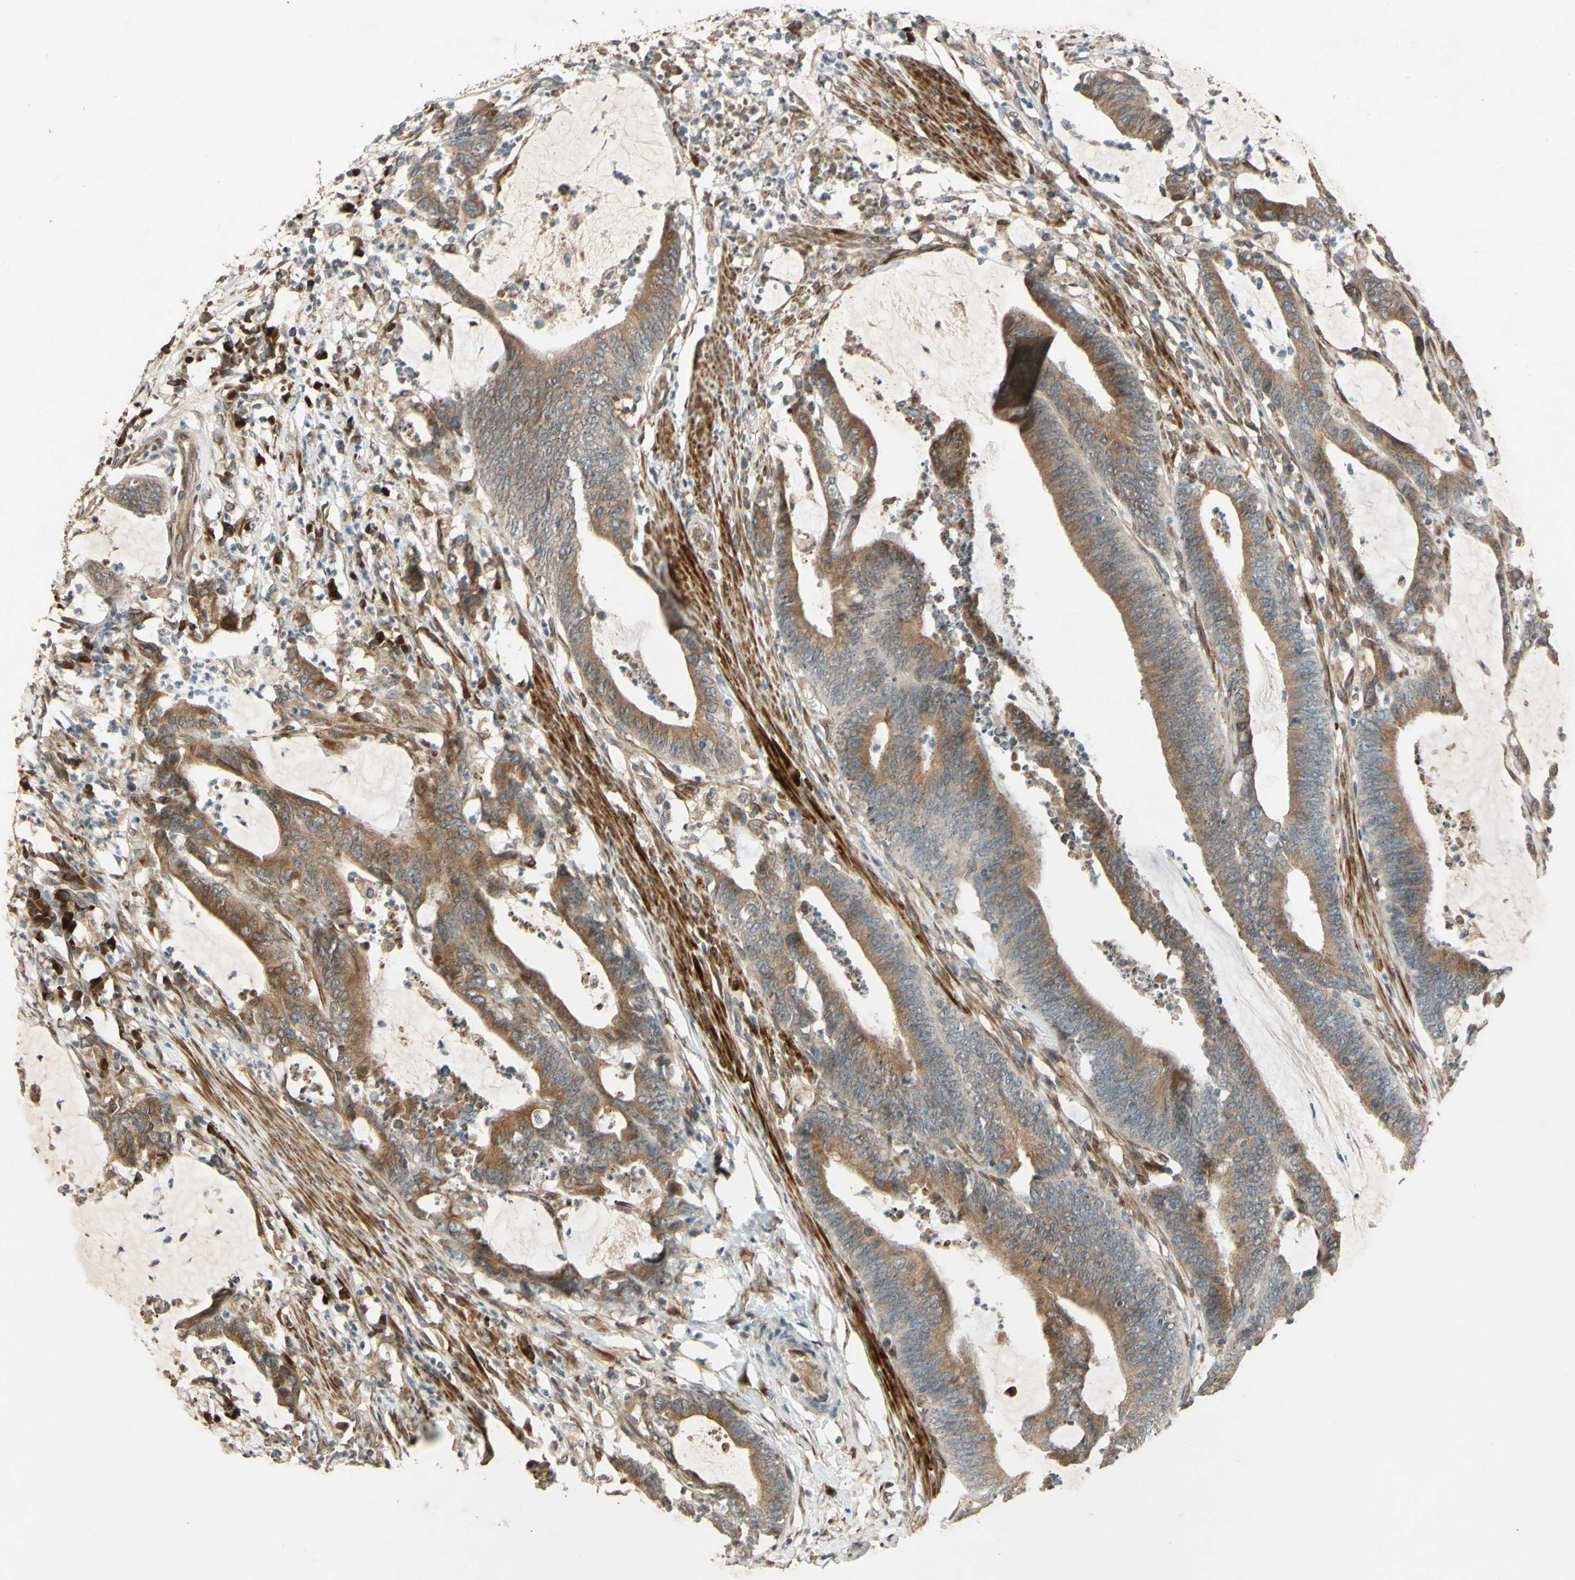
{"staining": {"intensity": "moderate", "quantity": "25%-75%", "location": "cytoplasmic/membranous,nuclear"}, "tissue": "colorectal cancer", "cell_type": "Tumor cells", "image_type": "cancer", "snomed": [{"axis": "morphology", "description": "Adenocarcinoma, NOS"}, {"axis": "topography", "description": "Rectum"}], "caption": "Moderate cytoplasmic/membranous and nuclear protein staining is identified in approximately 25%-75% of tumor cells in colorectal cancer. (IHC, brightfield microscopy, high magnification).", "gene": "PTPRU", "patient": {"sex": "female", "age": 66}}